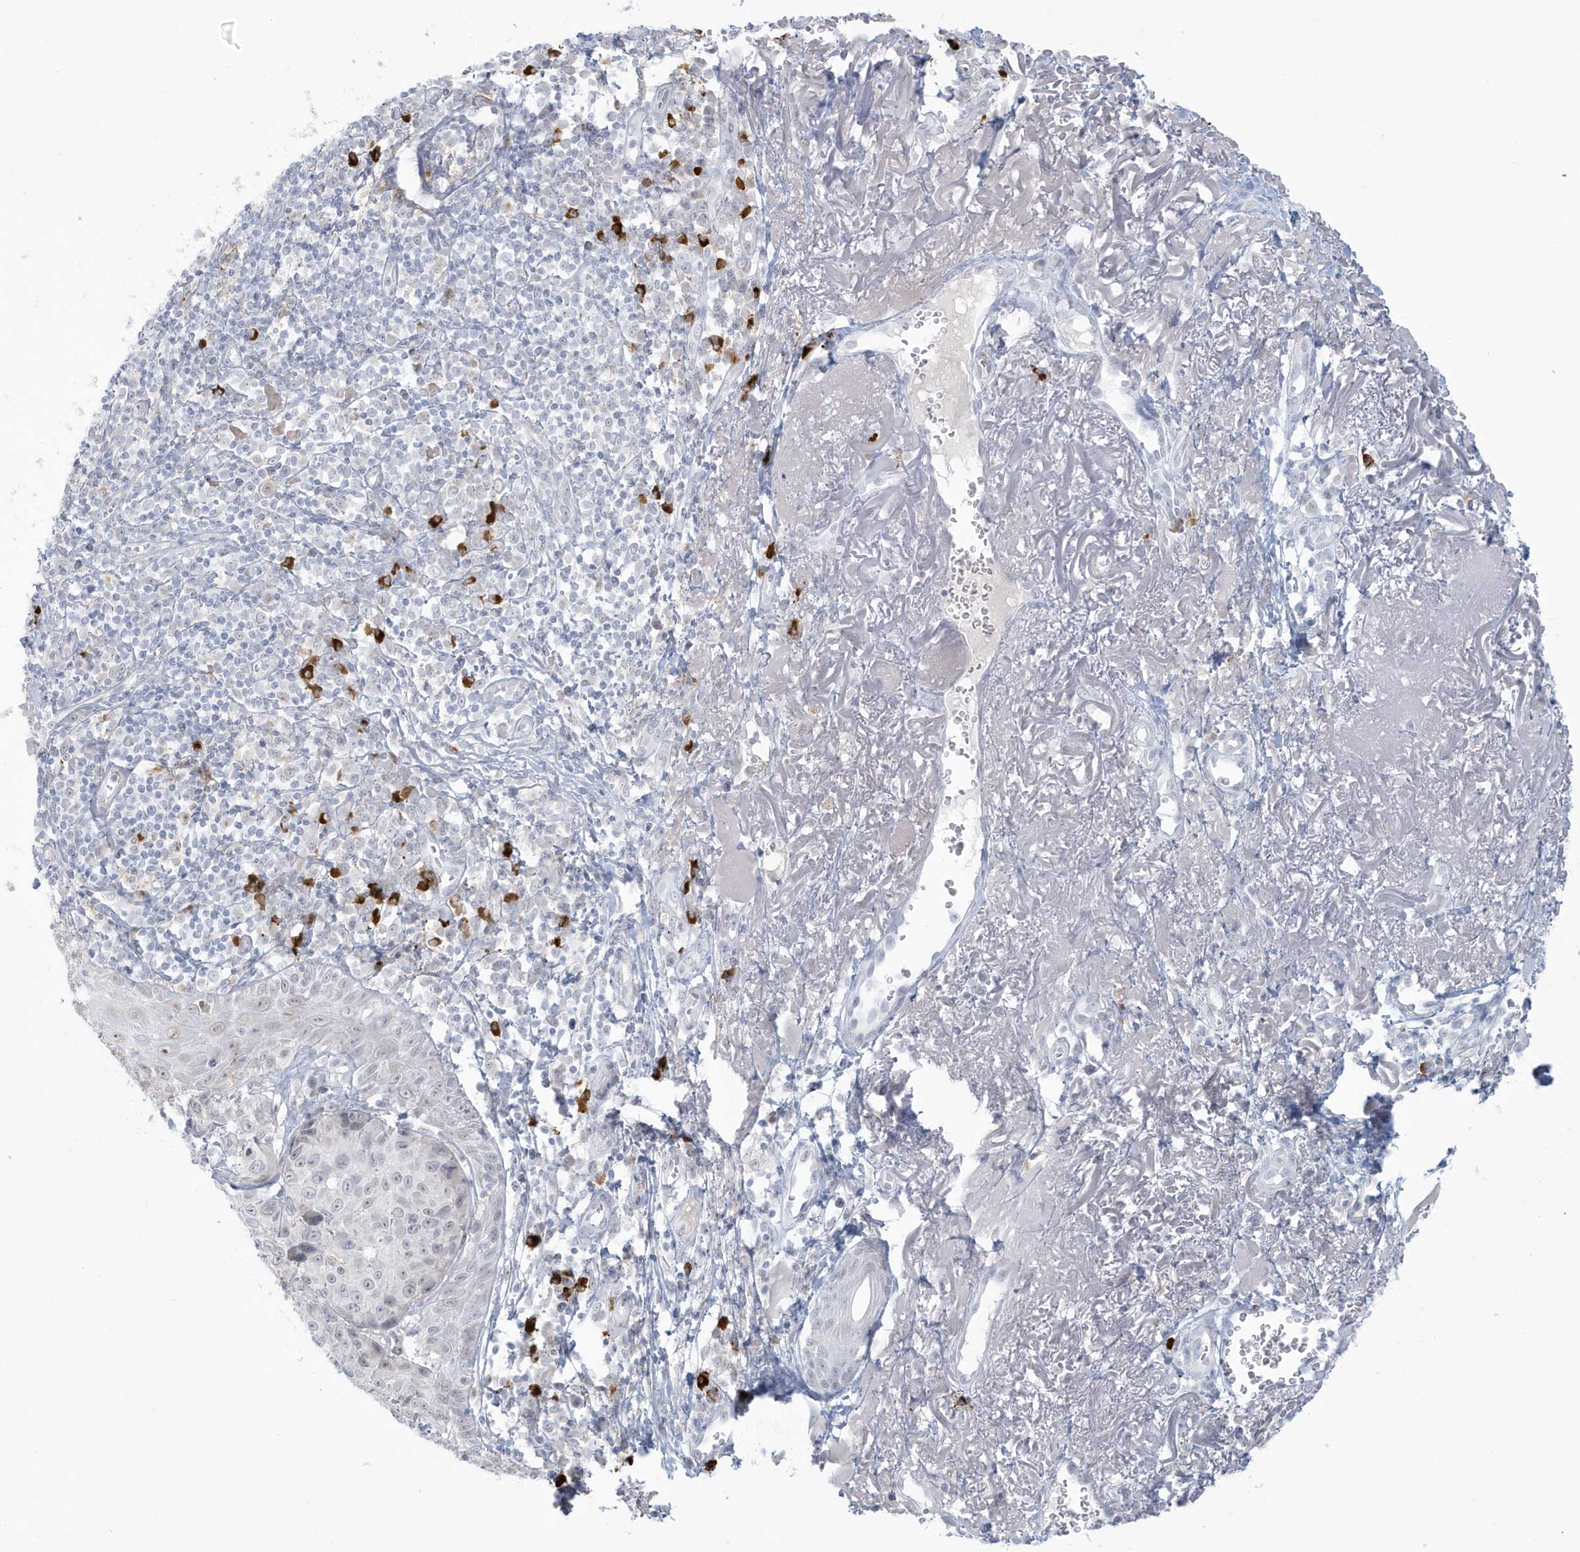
{"staining": {"intensity": "weak", "quantity": "25%-75%", "location": "nuclear"}, "tissue": "melanoma", "cell_type": "Tumor cells", "image_type": "cancer", "snomed": [{"axis": "morphology", "description": "Malignant melanoma, NOS"}, {"axis": "topography", "description": "Skin"}], "caption": "Human melanoma stained with a protein marker reveals weak staining in tumor cells.", "gene": "HERC6", "patient": {"sex": "male", "age": 73}}